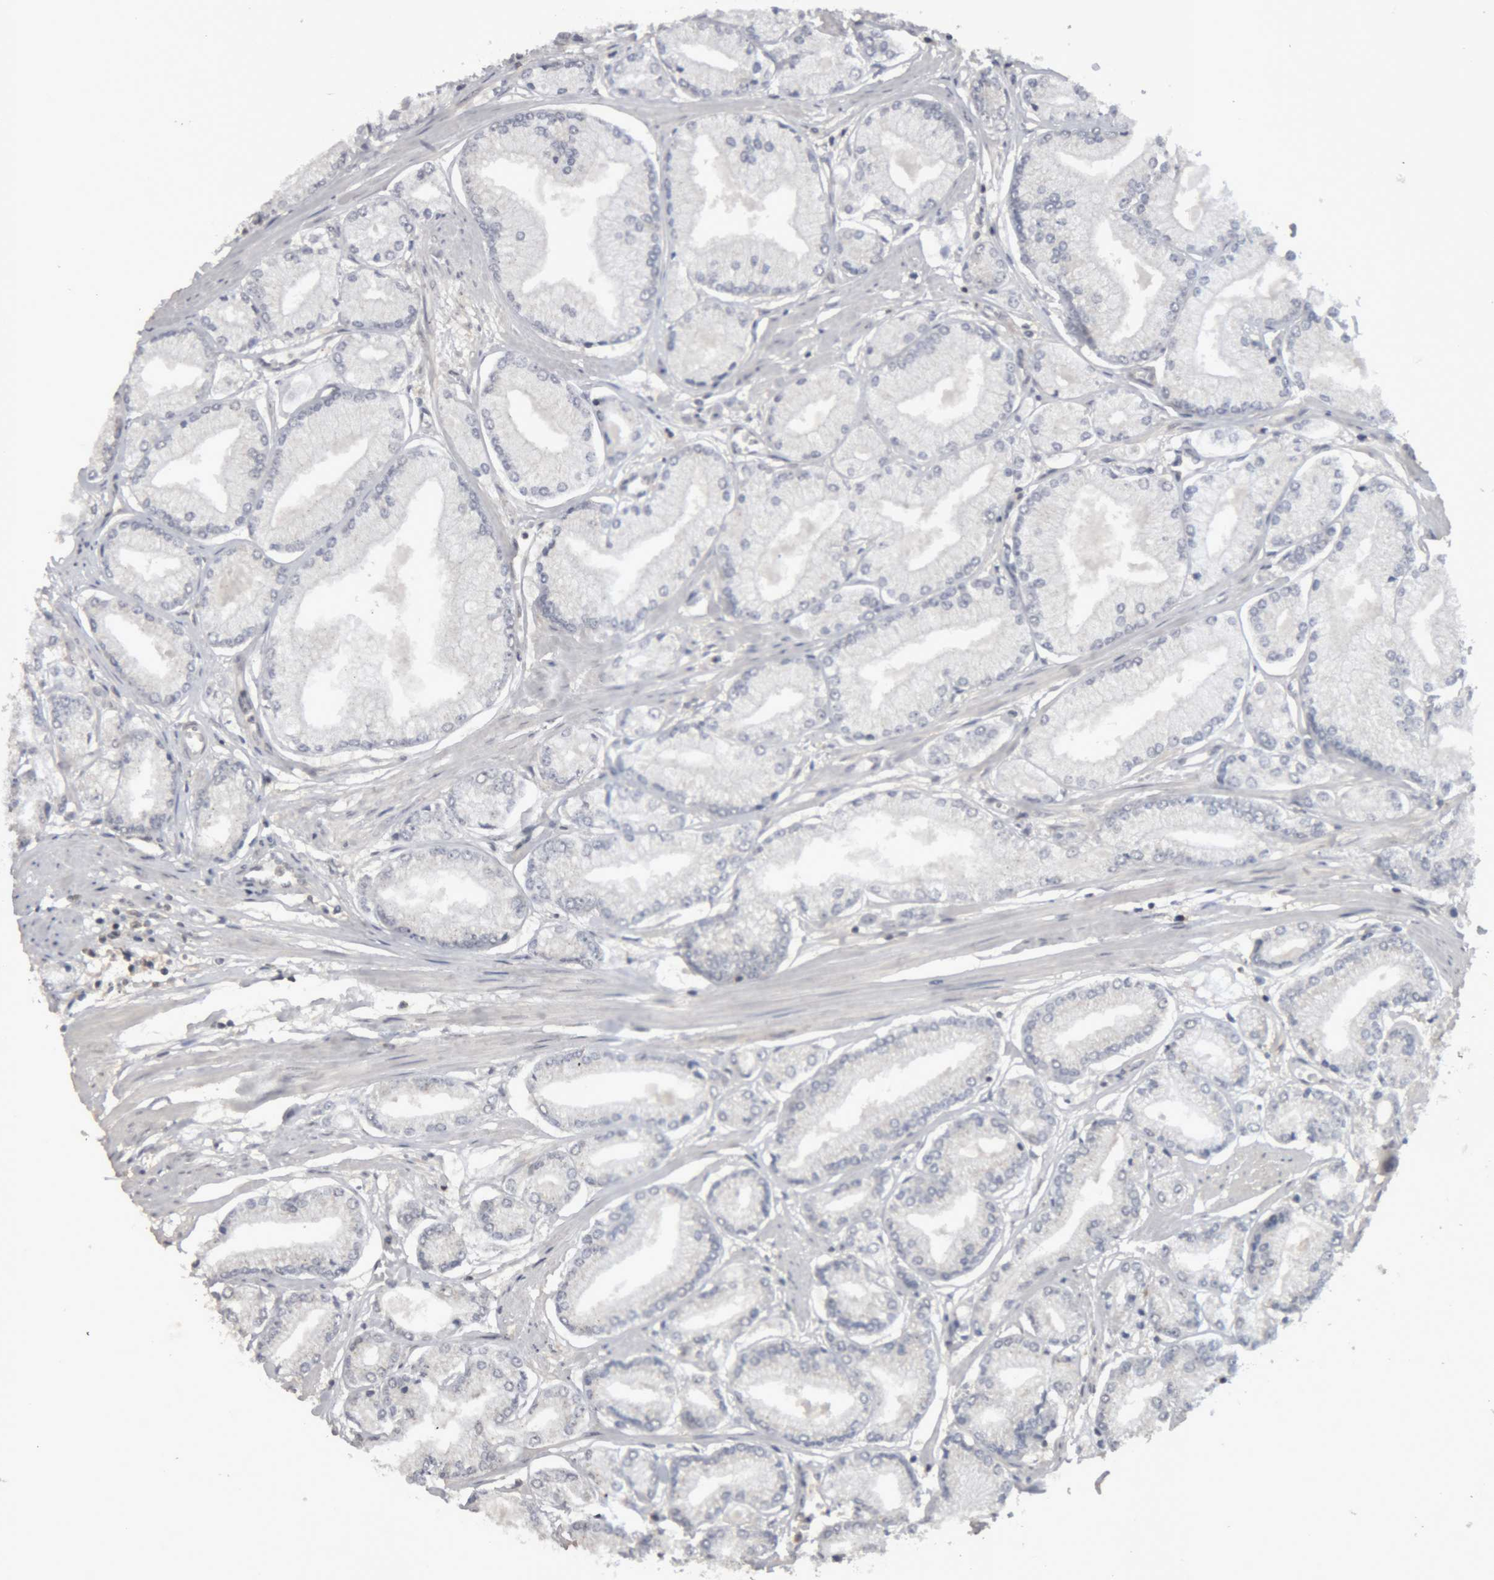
{"staining": {"intensity": "negative", "quantity": "none", "location": "none"}, "tissue": "prostate cancer", "cell_type": "Tumor cells", "image_type": "cancer", "snomed": [{"axis": "morphology", "description": "Adenocarcinoma, Low grade"}, {"axis": "topography", "description": "Prostate"}], "caption": "DAB immunohistochemical staining of human adenocarcinoma (low-grade) (prostate) exhibits no significant positivity in tumor cells.", "gene": "NFATC2", "patient": {"sex": "male", "age": 52}}